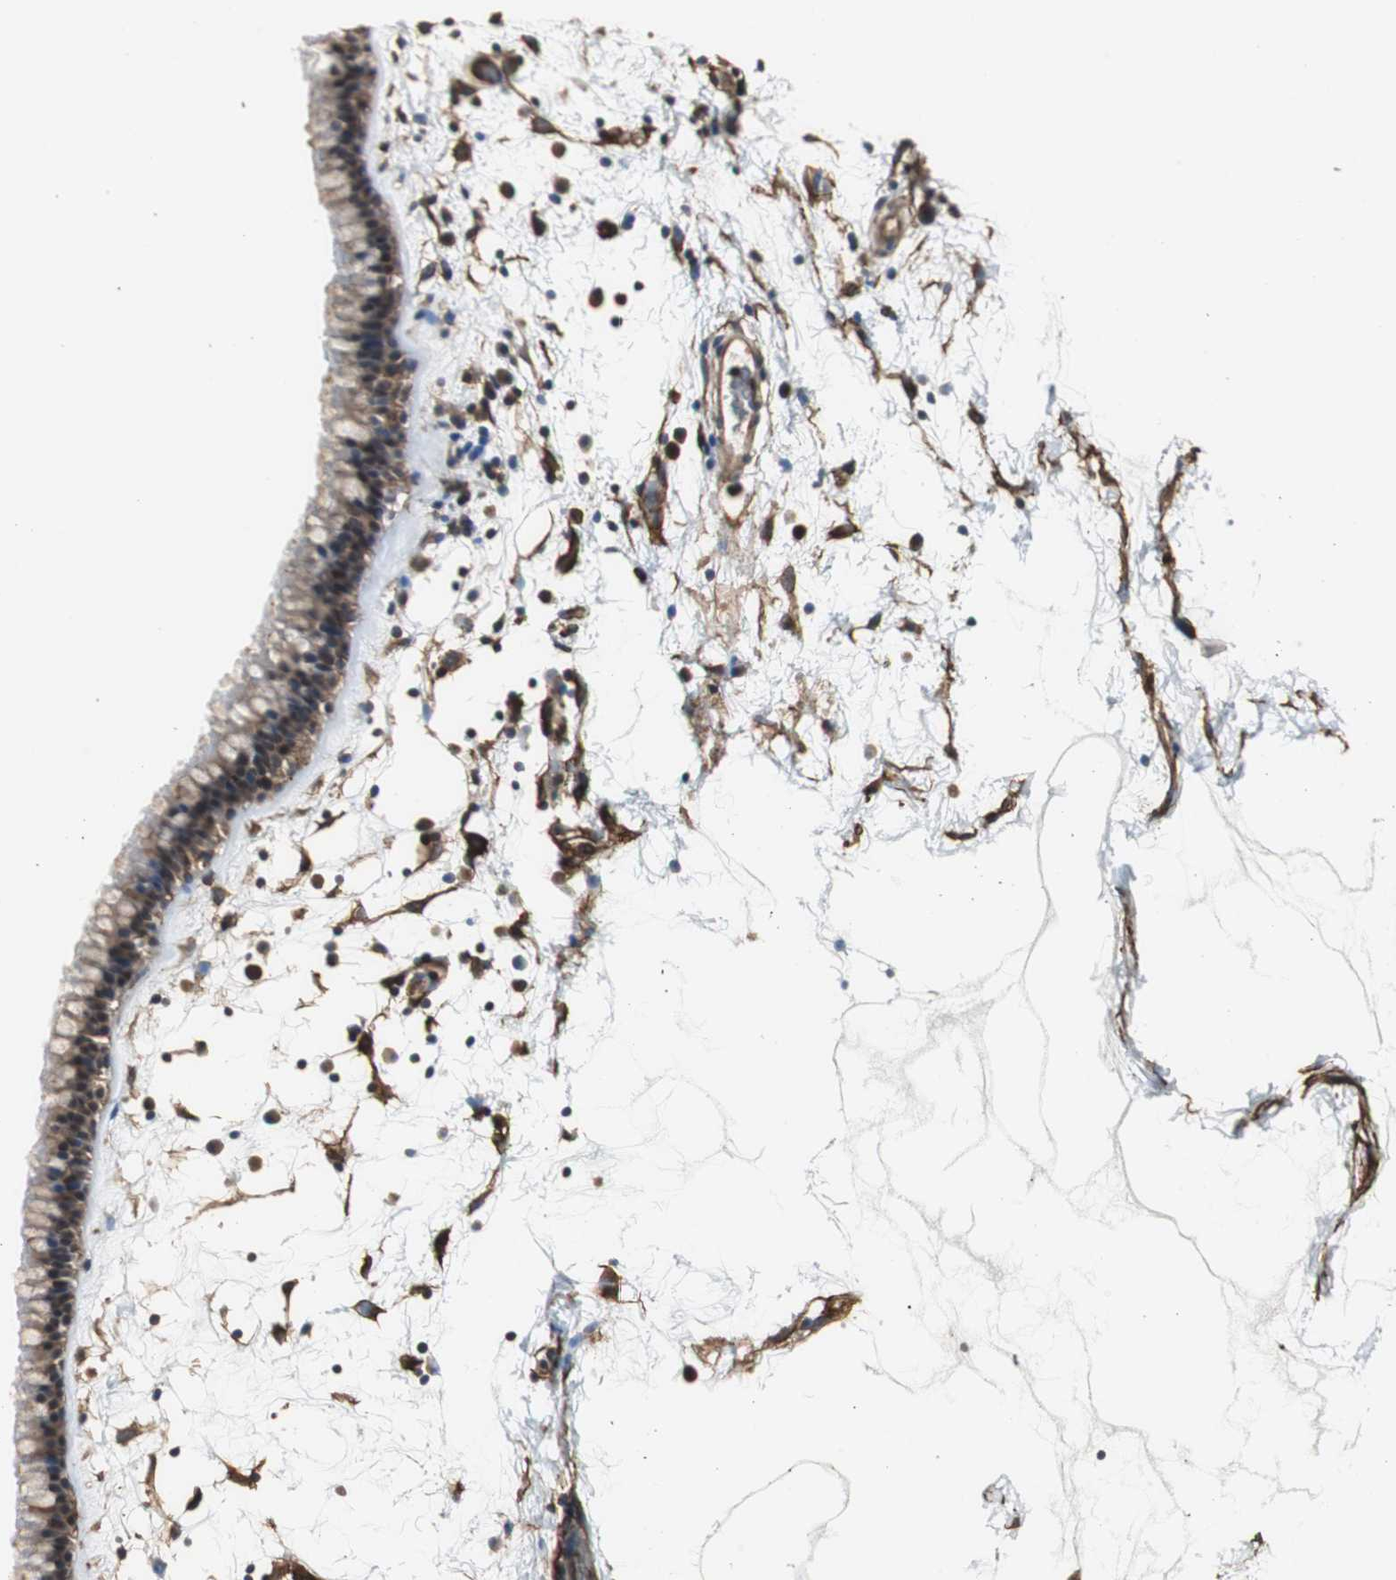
{"staining": {"intensity": "moderate", "quantity": ">75%", "location": "cytoplasmic/membranous,nuclear"}, "tissue": "nasopharynx", "cell_type": "Respiratory epithelial cells", "image_type": "normal", "snomed": [{"axis": "morphology", "description": "Normal tissue, NOS"}, {"axis": "morphology", "description": "Inflammation, NOS"}, {"axis": "topography", "description": "Nasopharynx"}], "caption": "Immunohistochemical staining of benign human nasopharynx shows moderate cytoplasmic/membranous,nuclear protein staining in approximately >75% of respiratory epithelial cells. Ihc stains the protein in brown and the nuclei are stained blue.", "gene": "PTPN11", "patient": {"sex": "male", "age": 48}}